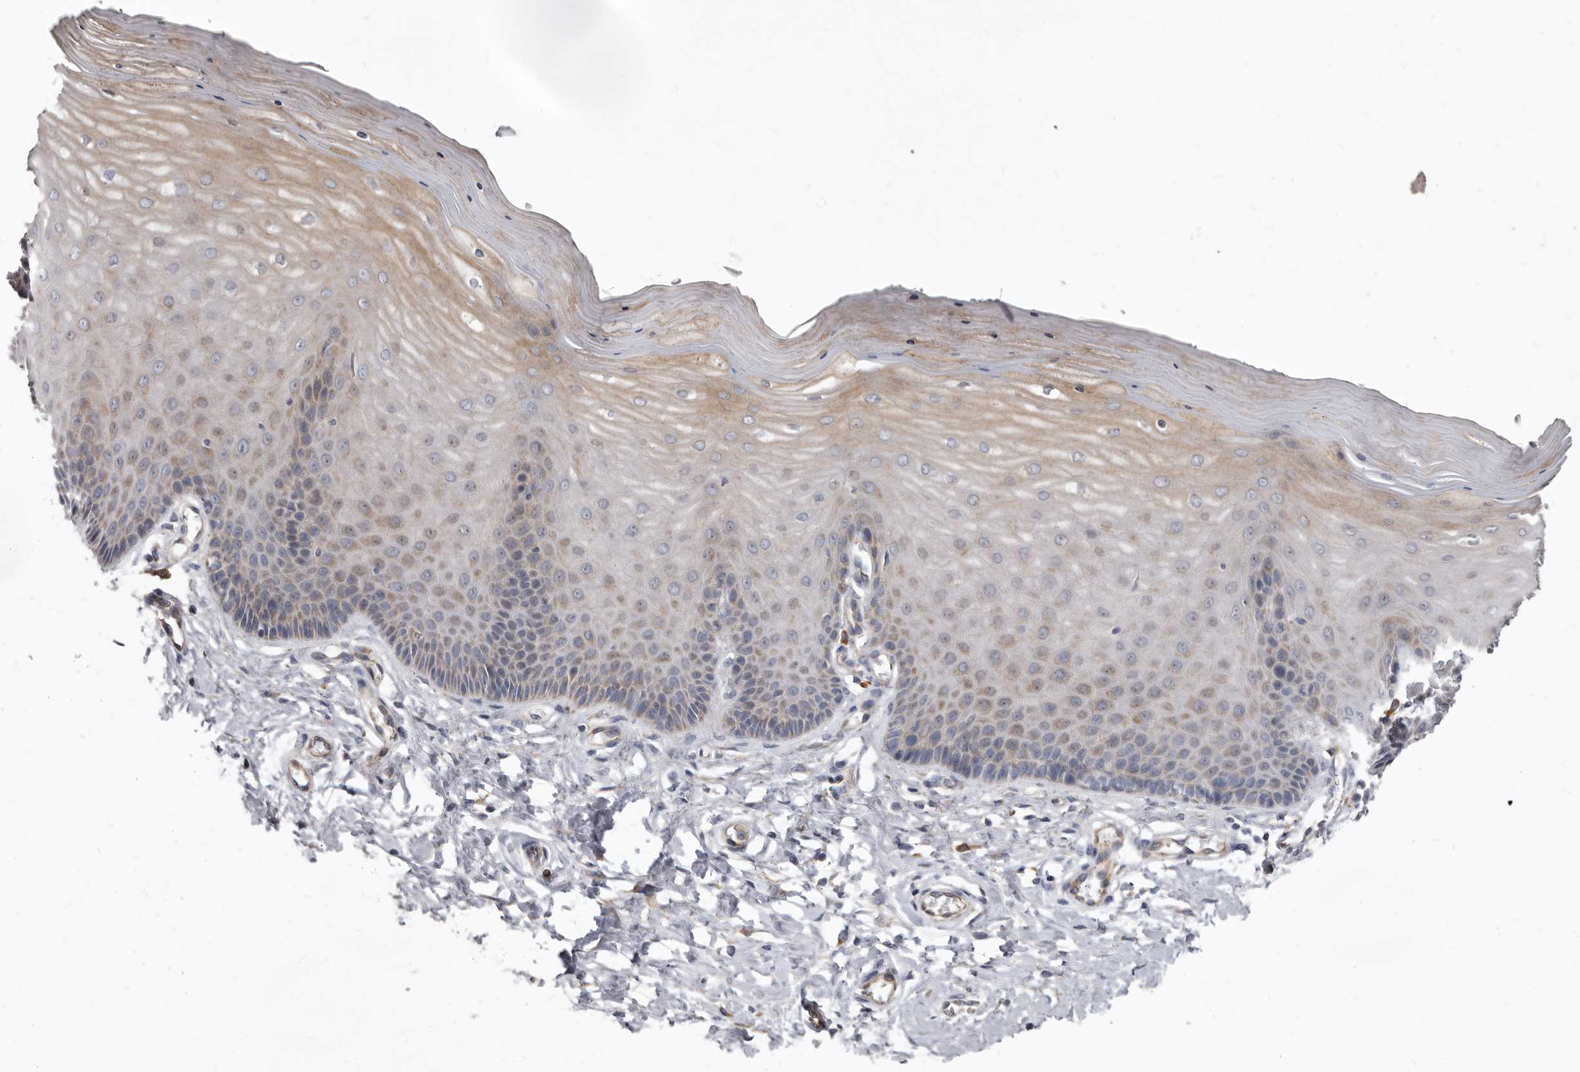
{"staining": {"intensity": "moderate", "quantity": "25%-75%", "location": "cytoplasmic/membranous,nuclear"}, "tissue": "cervix", "cell_type": "Glandular cells", "image_type": "normal", "snomed": [{"axis": "morphology", "description": "Normal tissue, NOS"}, {"axis": "topography", "description": "Cervix"}], "caption": "High-power microscopy captured an IHC image of benign cervix, revealing moderate cytoplasmic/membranous,nuclear expression in approximately 25%-75% of glandular cells.", "gene": "FMO2", "patient": {"sex": "female", "age": 55}}